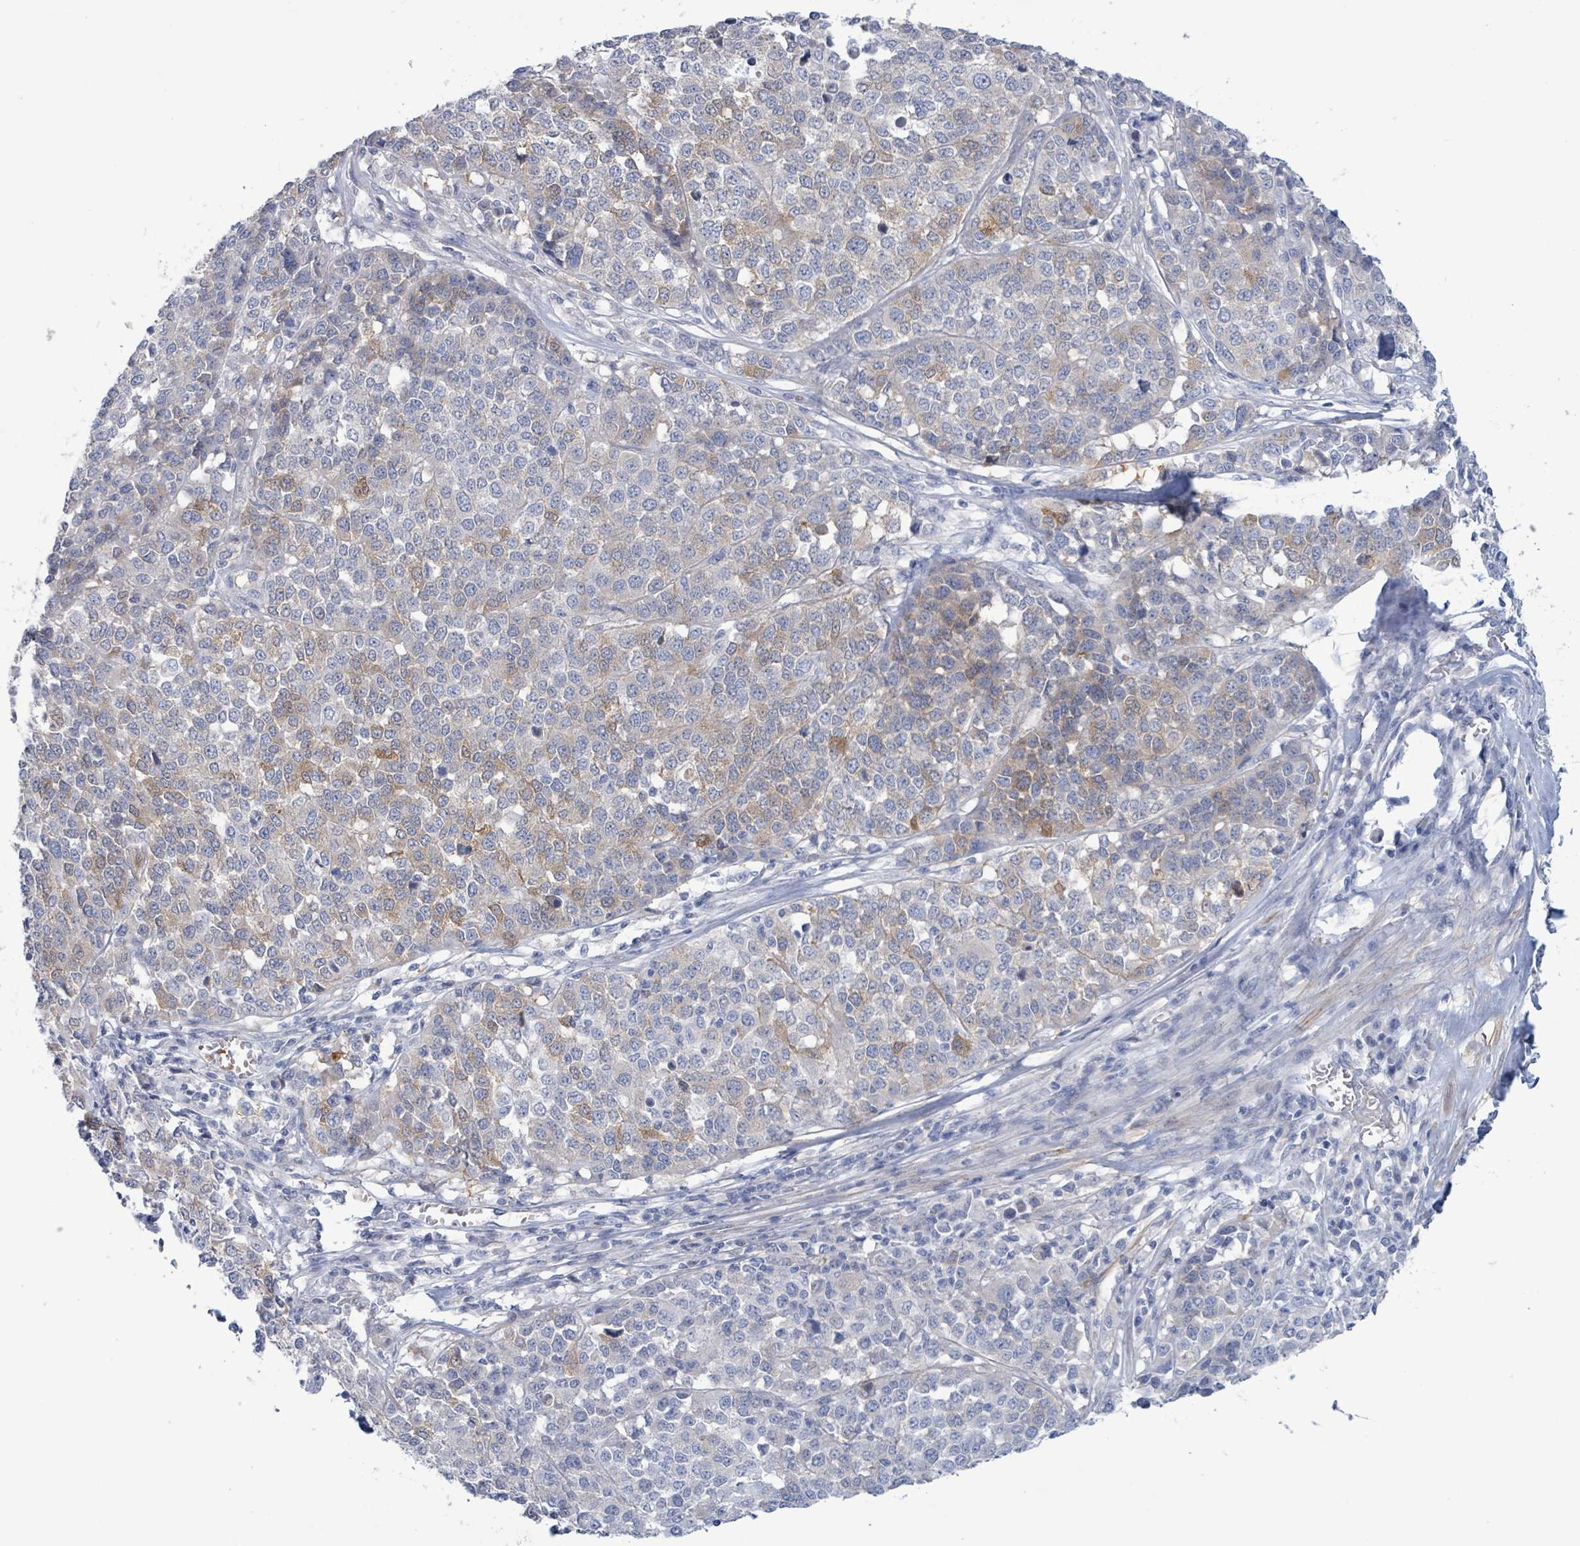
{"staining": {"intensity": "weak", "quantity": "<25%", "location": "cytoplasmic/membranous"}, "tissue": "melanoma", "cell_type": "Tumor cells", "image_type": "cancer", "snomed": [{"axis": "morphology", "description": "Malignant melanoma, Metastatic site"}, {"axis": "topography", "description": "Lymph node"}], "caption": "This is an IHC histopathology image of melanoma. There is no expression in tumor cells.", "gene": "PKLR", "patient": {"sex": "male", "age": 44}}